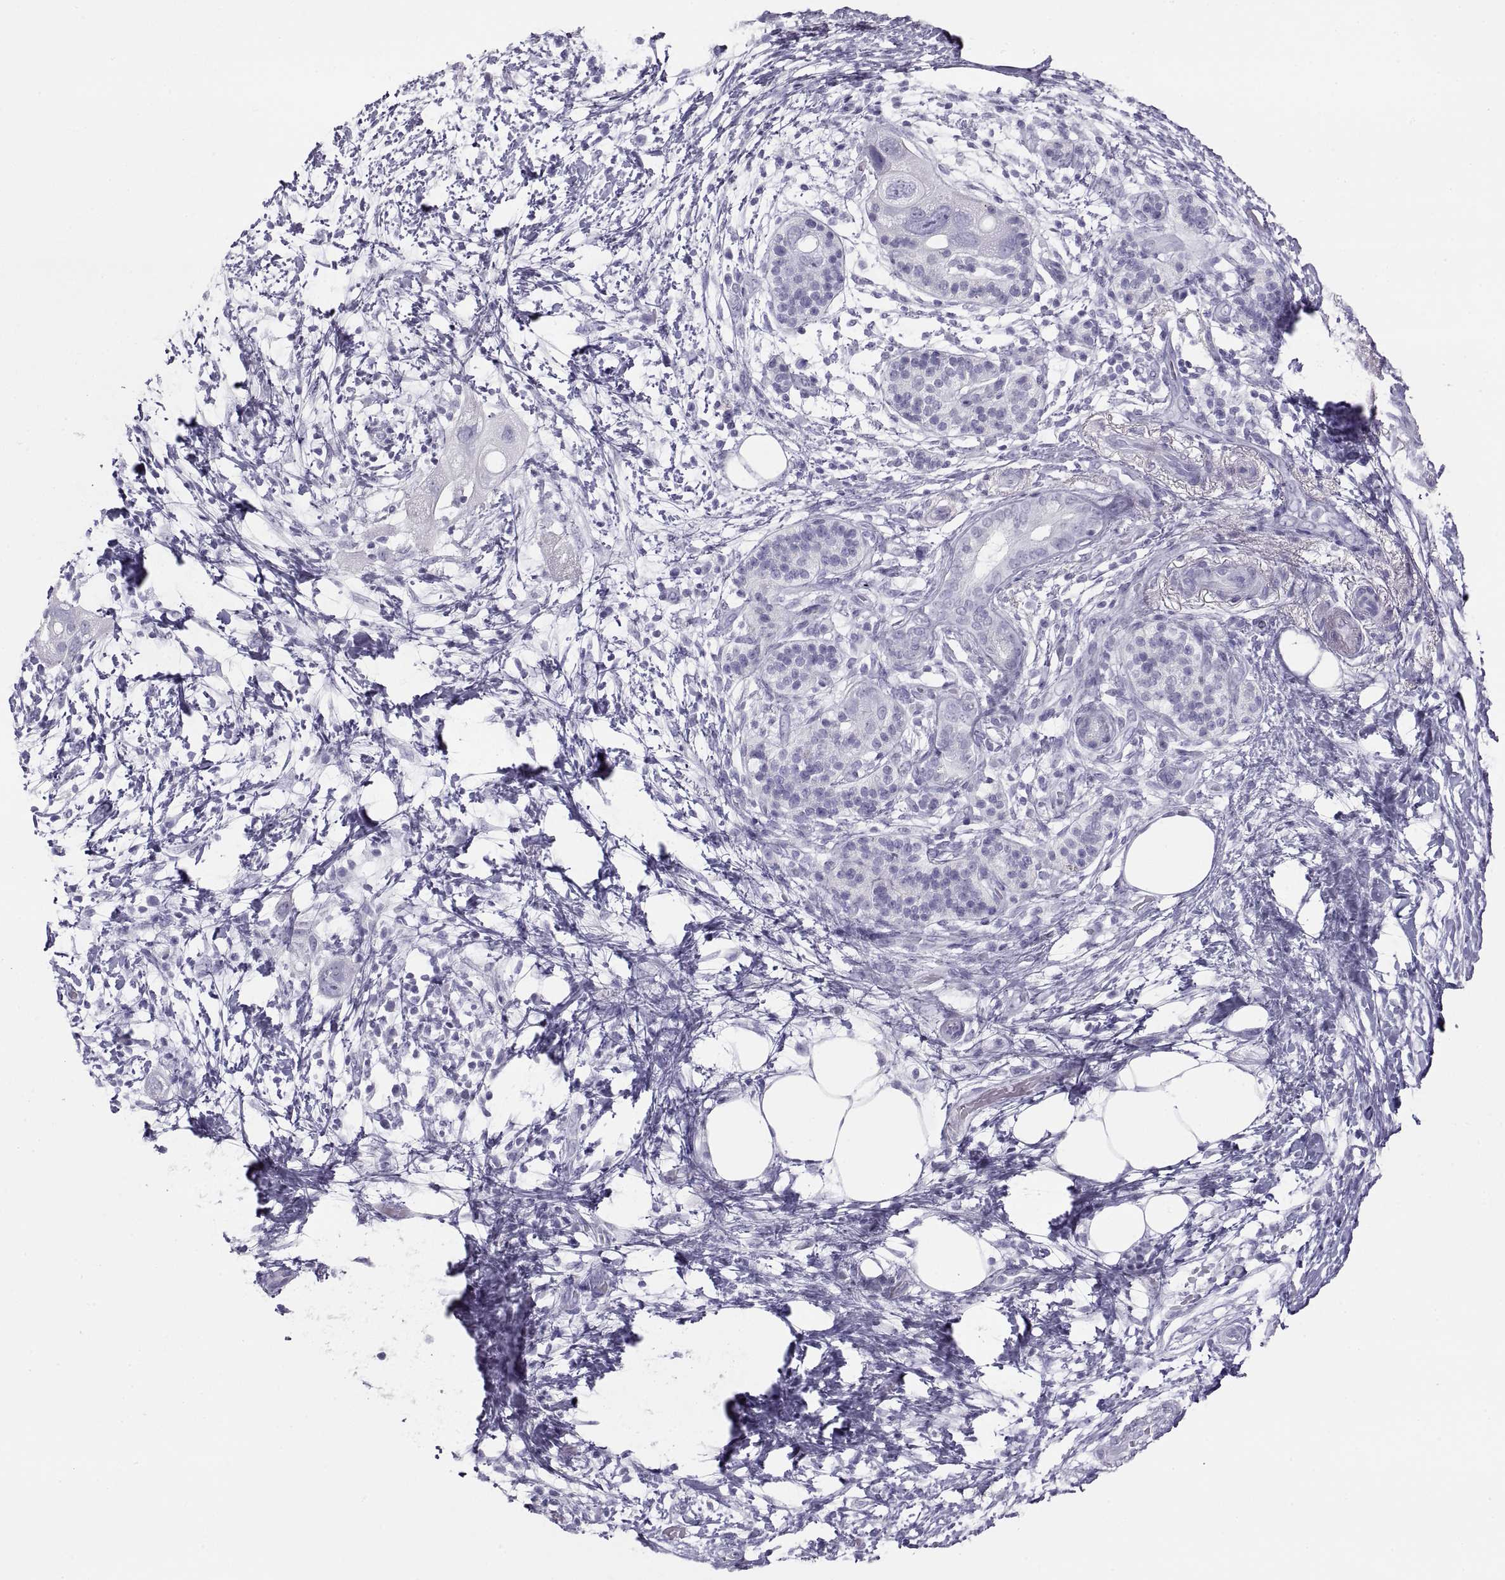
{"staining": {"intensity": "negative", "quantity": "none", "location": "none"}, "tissue": "pancreatic cancer", "cell_type": "Tumor cells", "image_type": "cancer", "snomed": [{"axis": "morphology", "description": "Adenocarcinoma, NOS"}, {"axis": "topography", "description": "Pancreas"}], "caption": "Pancreatic cancer (adenocarcinoma) stained for a protein using immunohistochemistry displays no positivity tumor cells.", "gene": "SEMG1", "patient": {"sex": "female", "age": 72}}